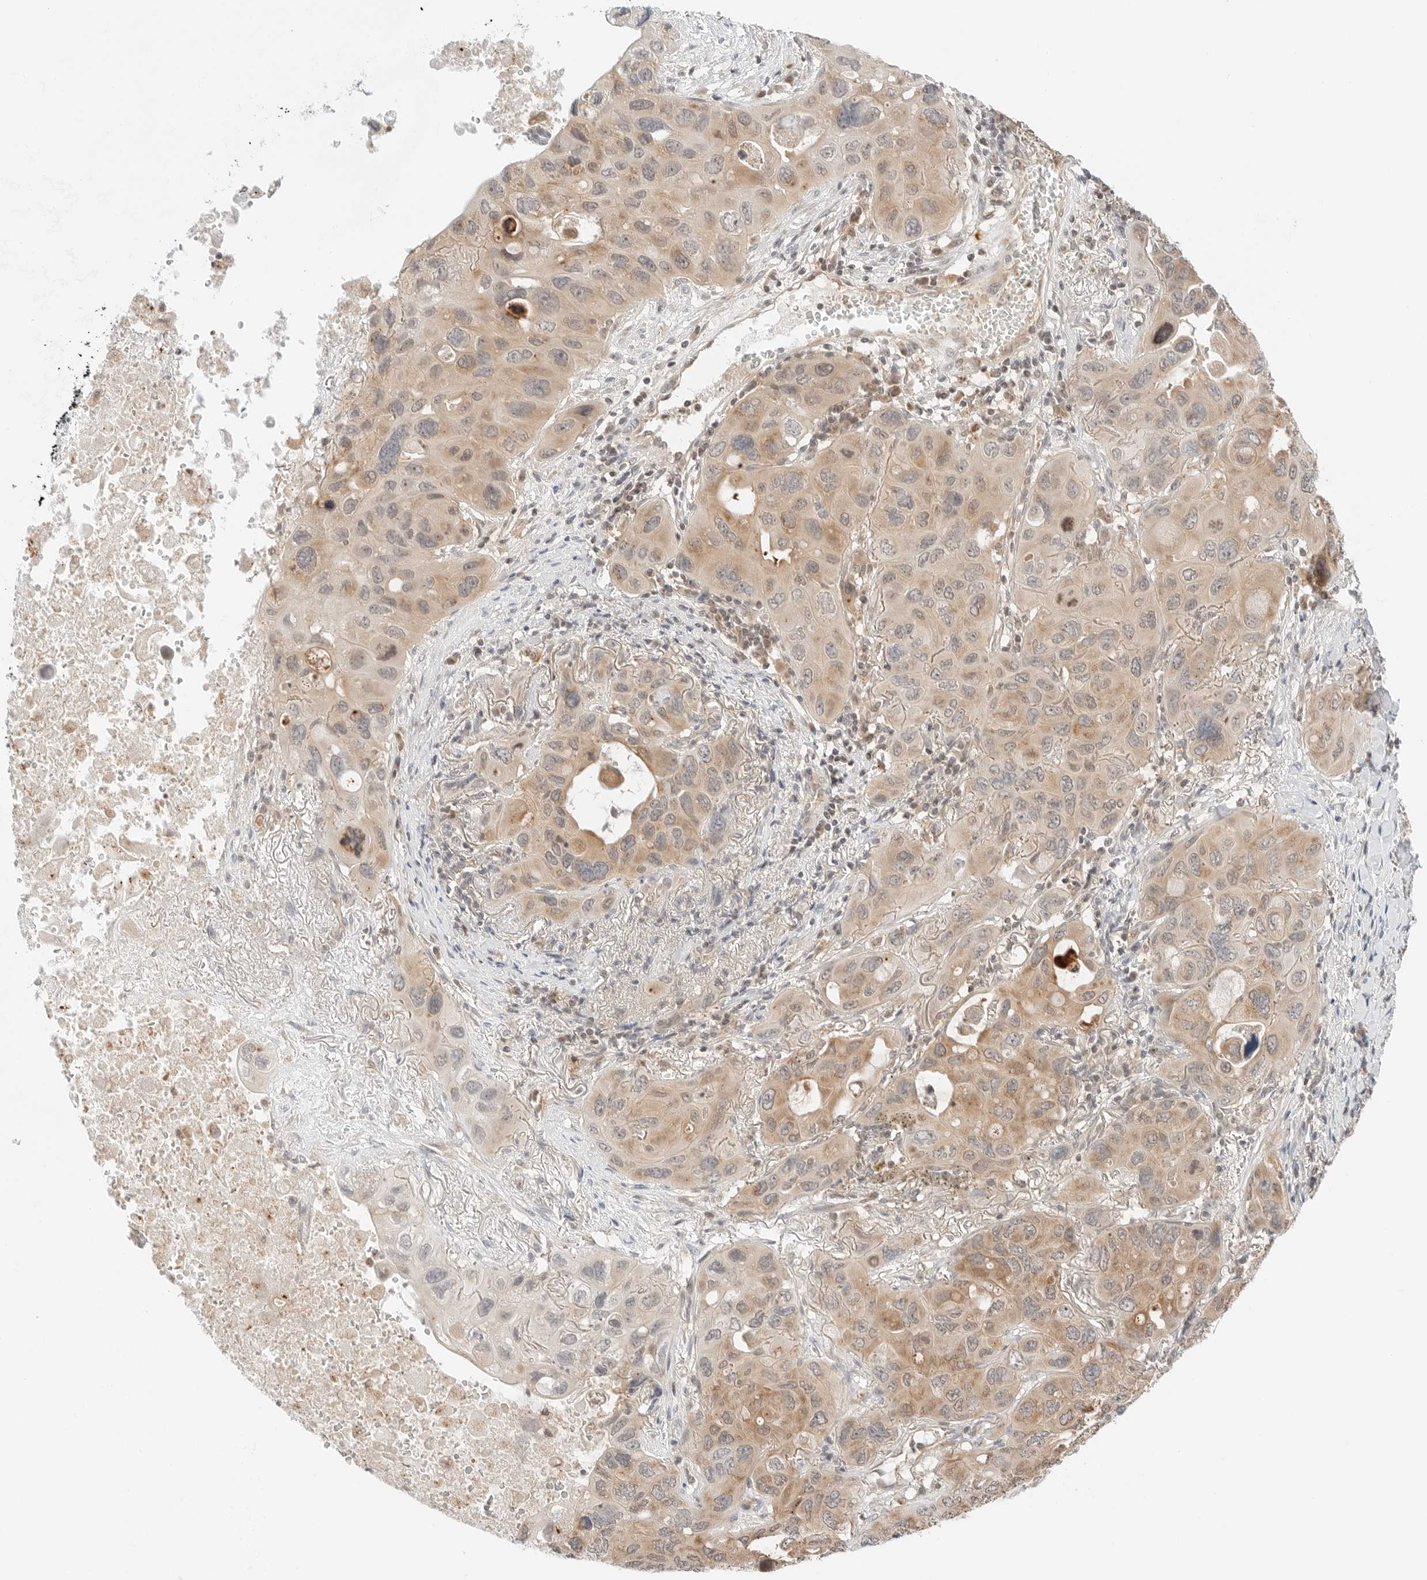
{"staining": {"intensity": "moderate", "quantity": ">75%", "location": "cytoplasmic/membranous"}, "tissue": "lung cancer", "cell_type": "Tumor cells", "image_type": "cancer", "snomed": [{"axis": "morphology", "description": "Squamous cell carcinoma, NOS"}, {"axis": "topography", "description": "Lung"}], "caption": "IHC histopathology image of neoplastic tissue: human lung cancer (squamous cell carcinoma) stained using immunohistochemistry (IHC) reveals medium levels of moderate protein expression localized specifically in the cytoplasmic/membranous of tumor cells, appearing as a cytoplasmic/membranous brown color.", "gene": "IQCC", "patient": {"sex": "female", "age": 73}}